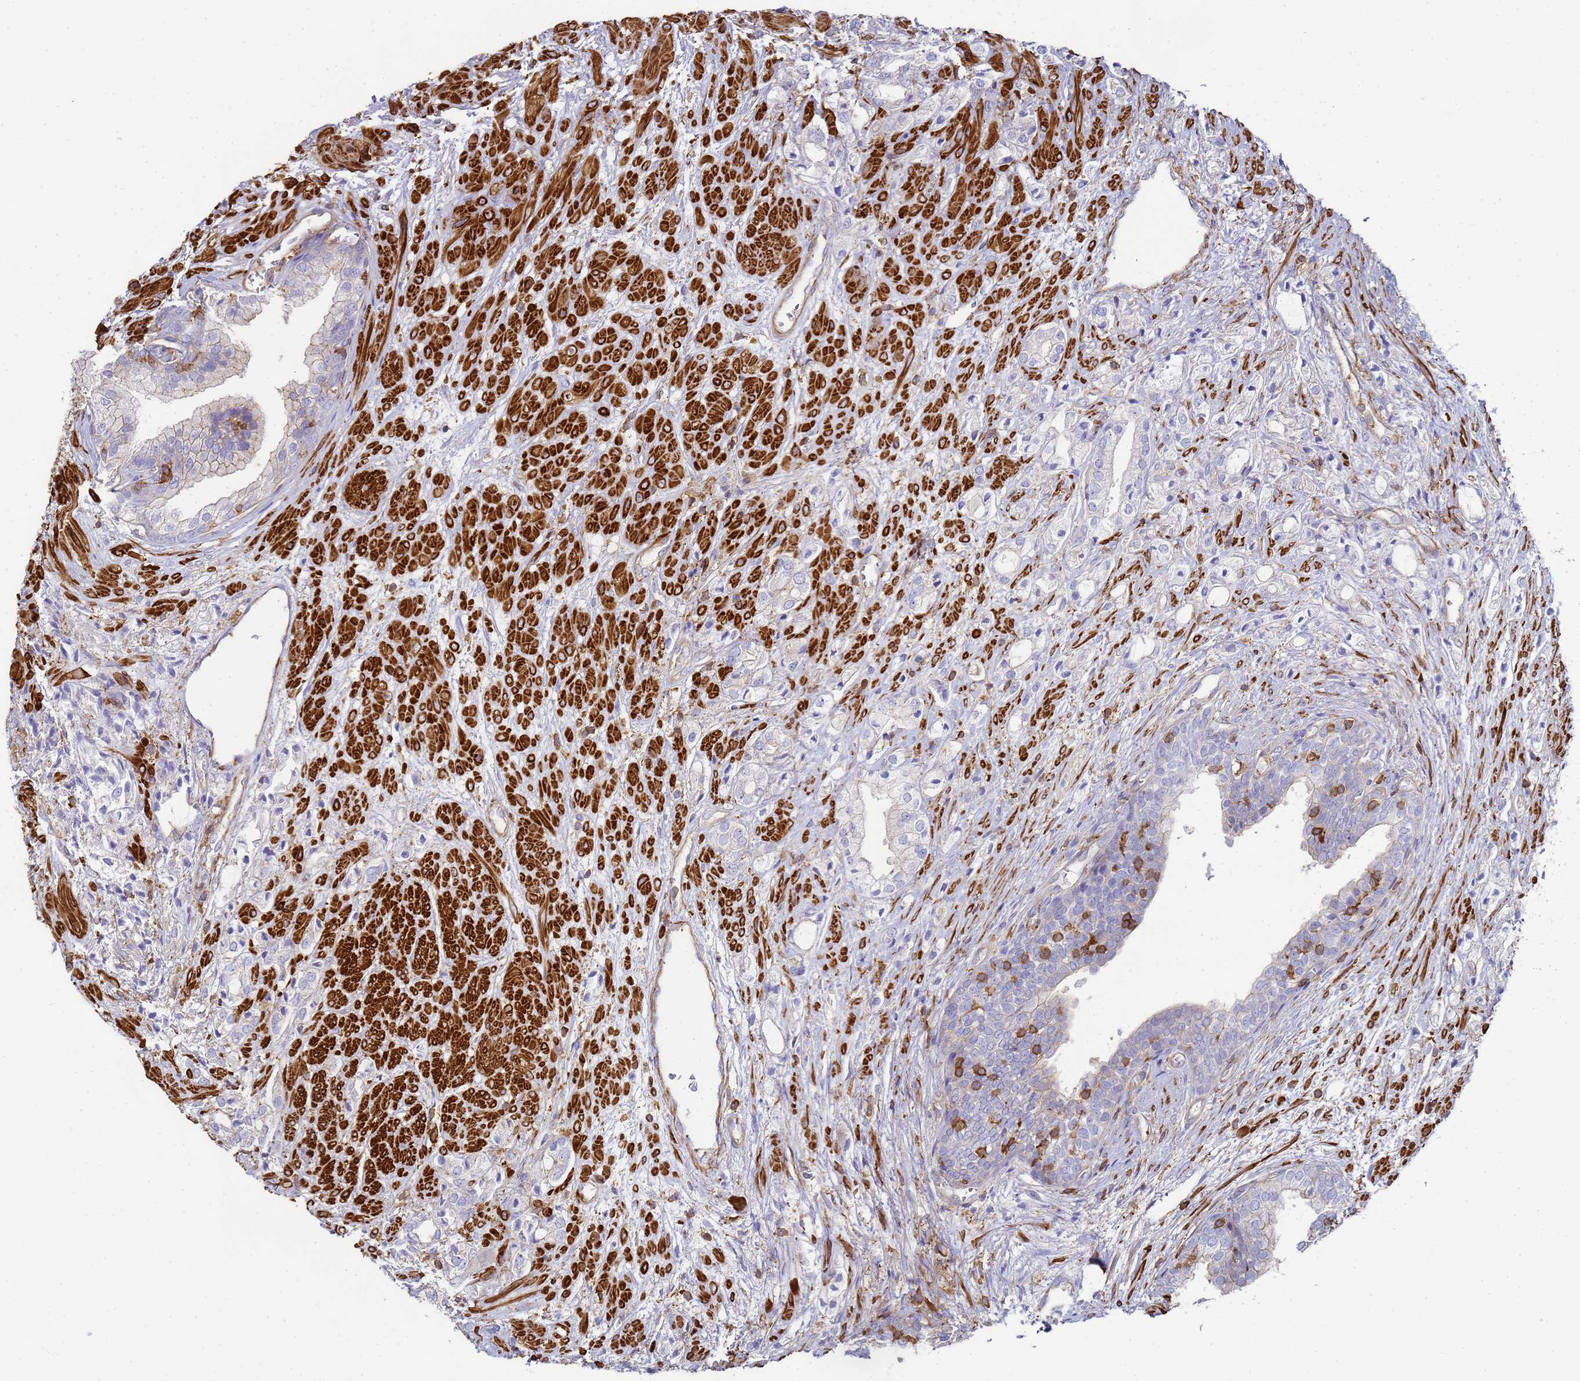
{"staining": {"intensity": "negative", "quantity": "none", "location": "none"}, "tissue": "prostate cancer", "cell_type": "Tumor cells", "image_type": "cancer", "snomed": [{"axis": "morphology", "description": "Adenocarcinoma, High grade"}, {"axis": "topography", "description": "Prostate"}], "caption": "Photomicrograph shows no significant protein positivity in tumor cells of adenocarcinoma (high-grade) (prostate). (DAB (3,3'-diaminobenzidine) immunohistochemistry, high magnification).", "gene": "ACTB", "patient": {"sex": "male", "age": 50}}